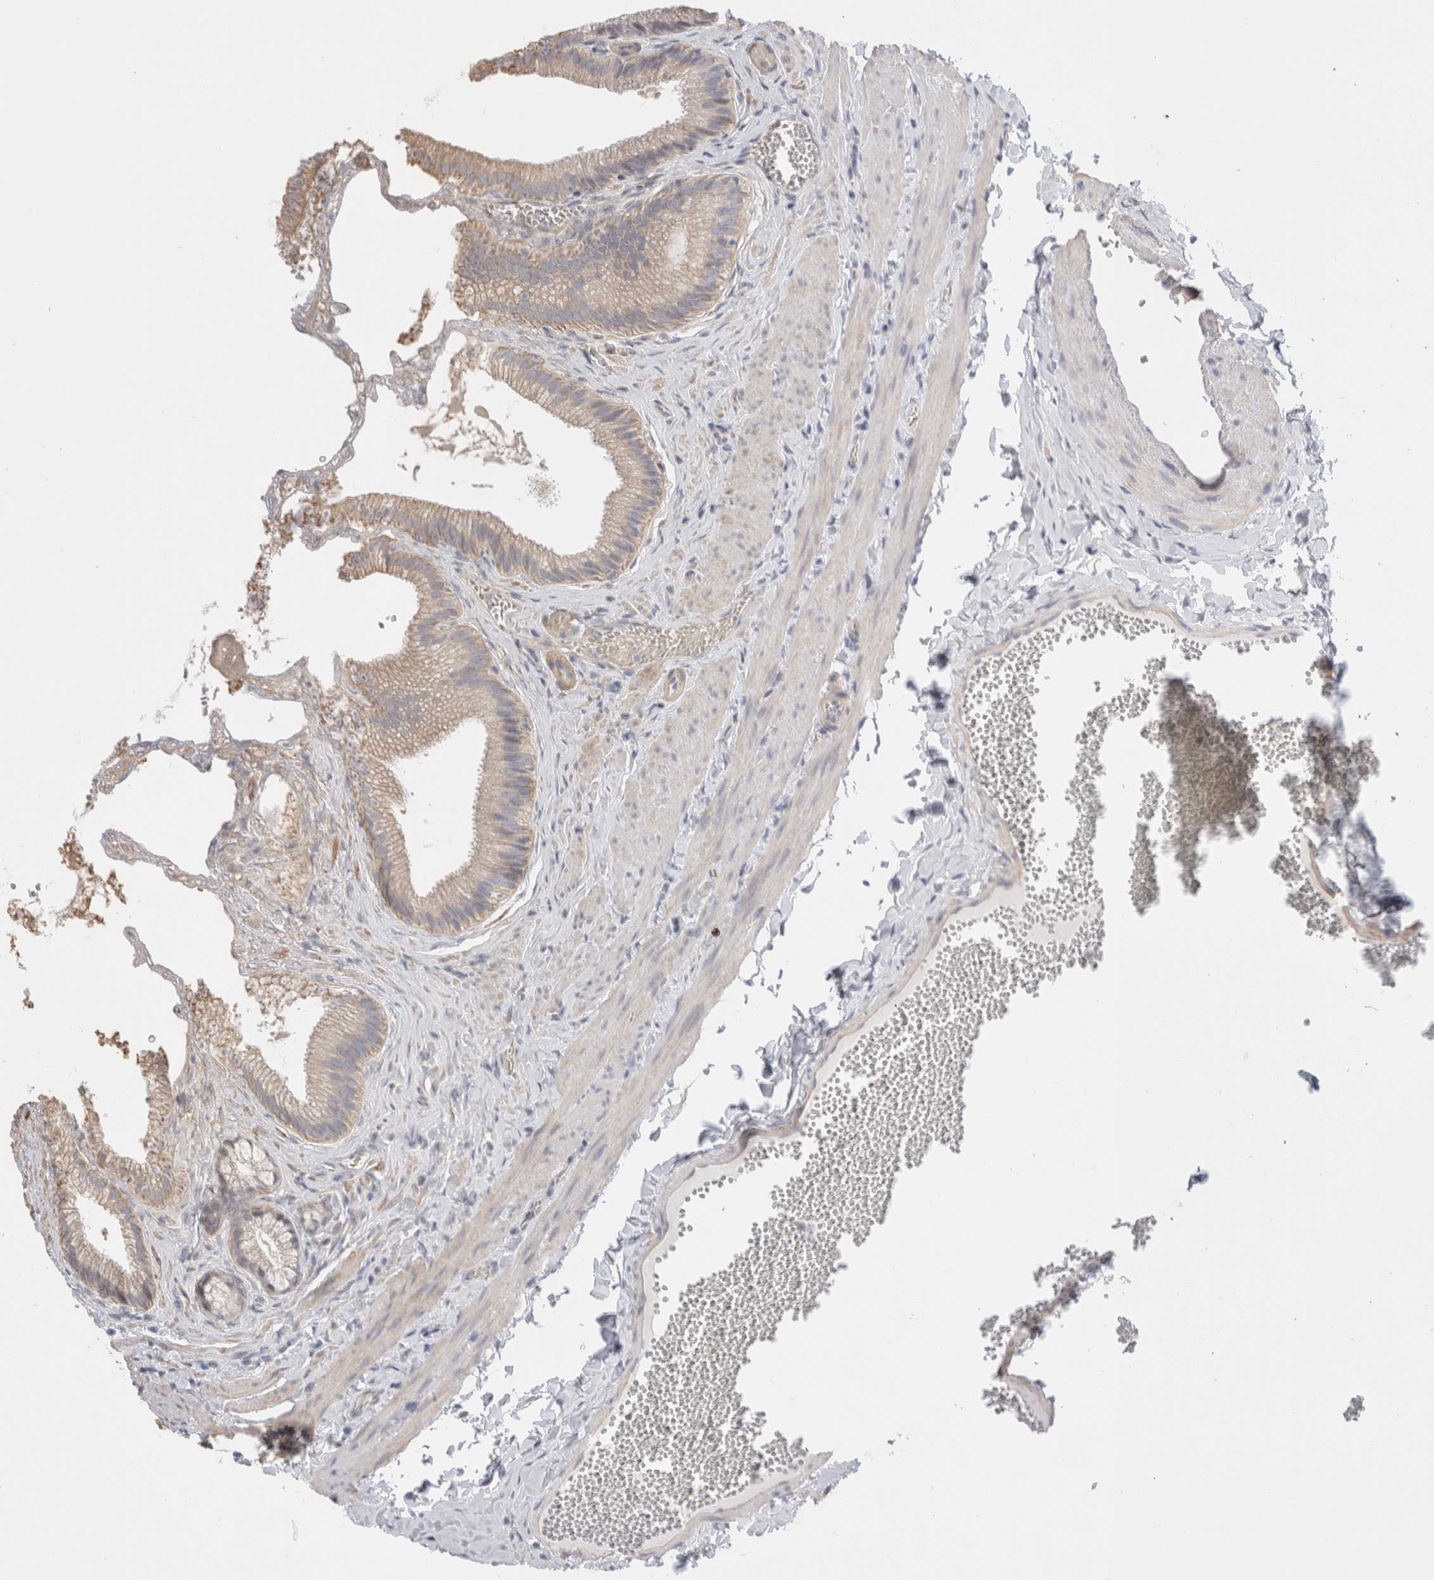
{"staining": {"intensity": "weak", "quantity": "25%-75%", "location": "cytoplasmic/membranous"}, "tissue": "gallbladder", "cell_type": "Glandular cells", "image_type": "normal", "snomed": [{"axis": "morphology", "description": "Normal tissue, NOS"}, {"axis": "topography", "description": "Gallbladder"}], "caption": "Immunohistochemical staining of normal gallbladder reveals weak cytoplasmic/membranous protein positivity in approximately 25%-75% of glandular cells.", "gene": "DMD", "patient": {"sex": "male", "age": 38}}